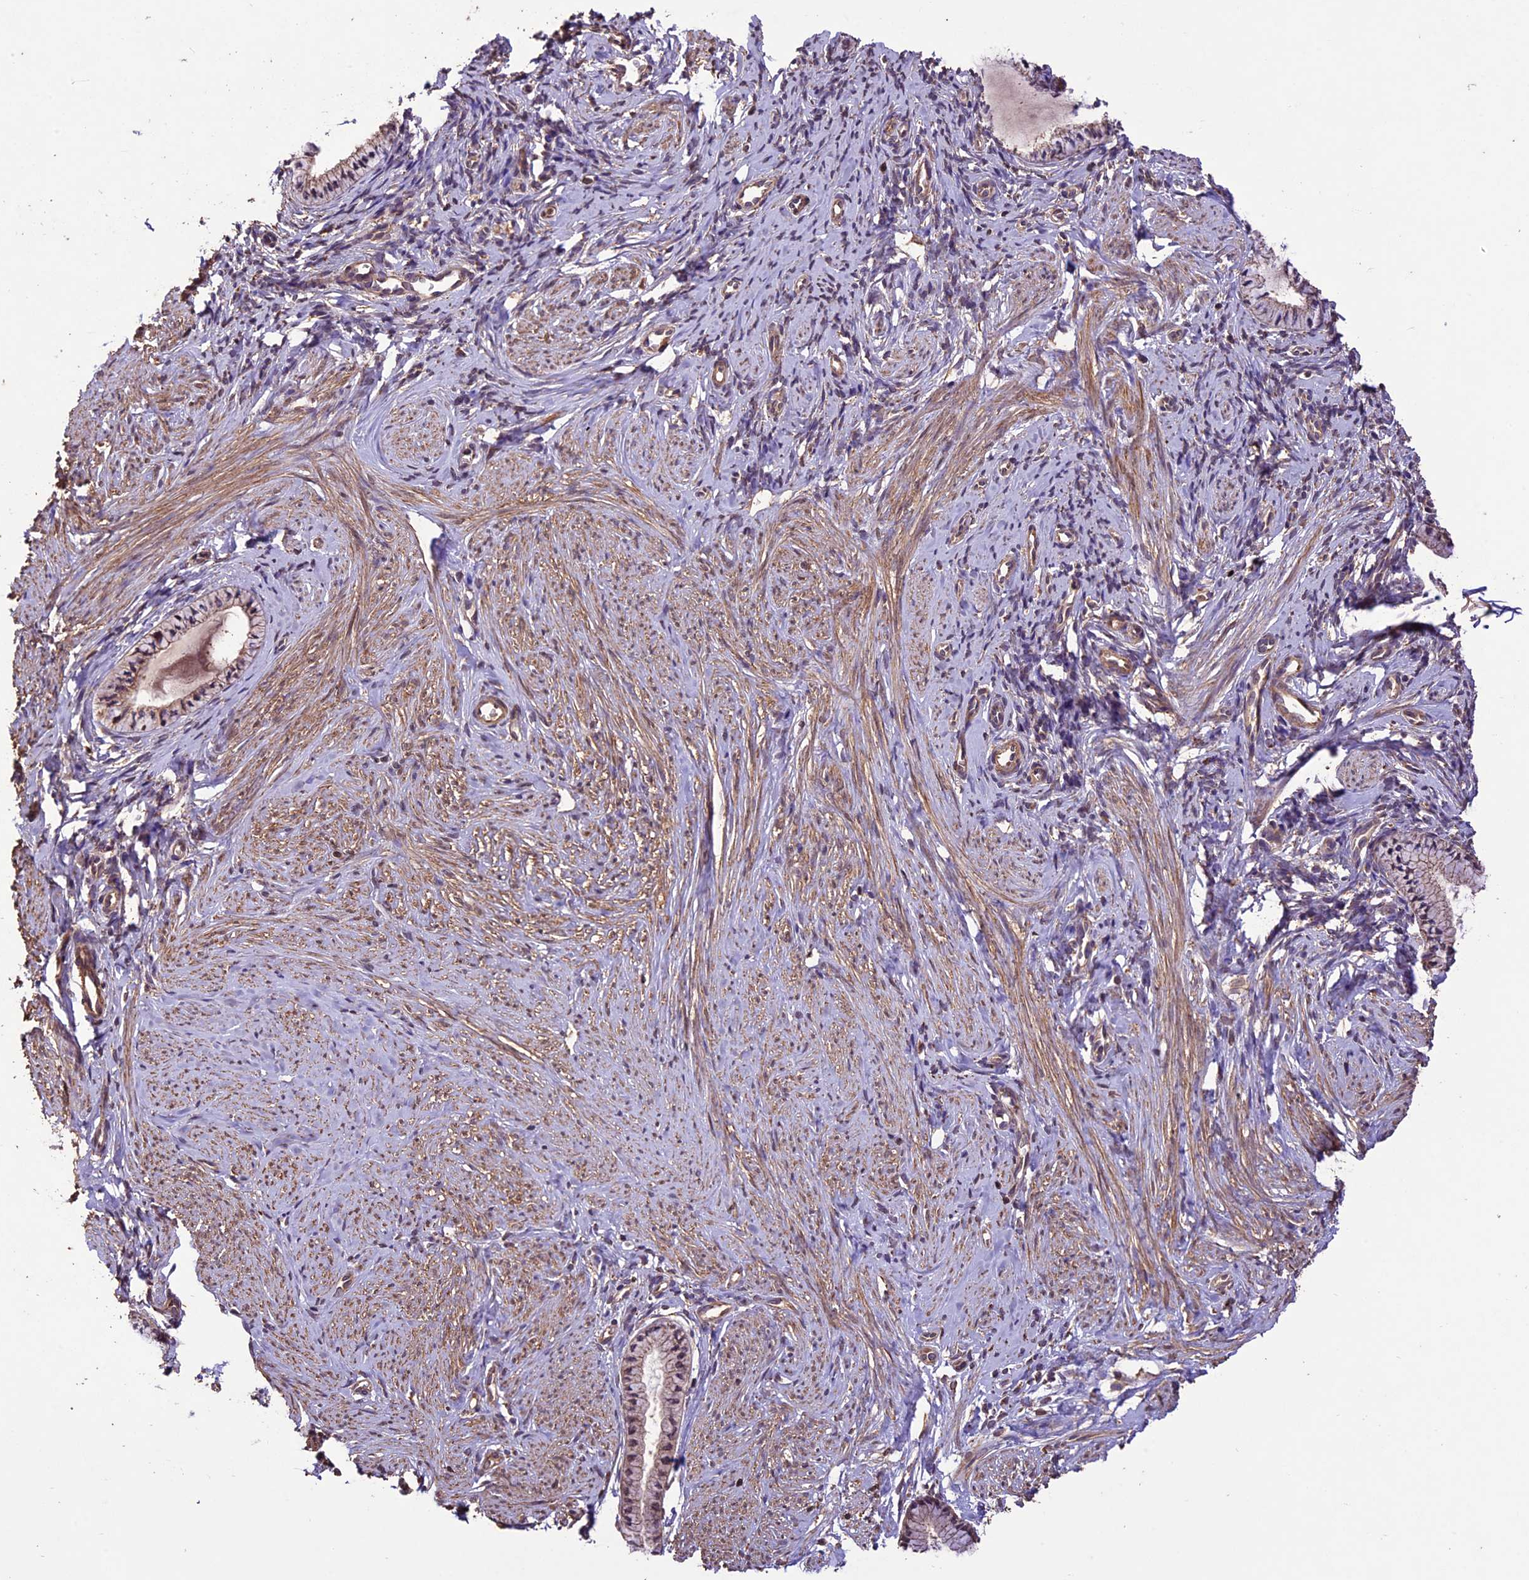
{"staining": {"intensity": "weak", "quantity": ">75%", "location": "cytoplasmic/membranous"}, "tissue": "cervix", "cell_type": "Glandular cells", "image_type": "normal", "snomed": [{"axis": "morphology", "description": "Normal tissue, NOS"}, {"axis": "topography", "description": "Cervix"}], "caption": "Protein analysis of unremarkable cervix exhibits weak cytoplasmic/membranous expression in approximately >75% of glandular cells.", "gene": "CRLF1", "patient": {"sex": "female", "age": 57}}